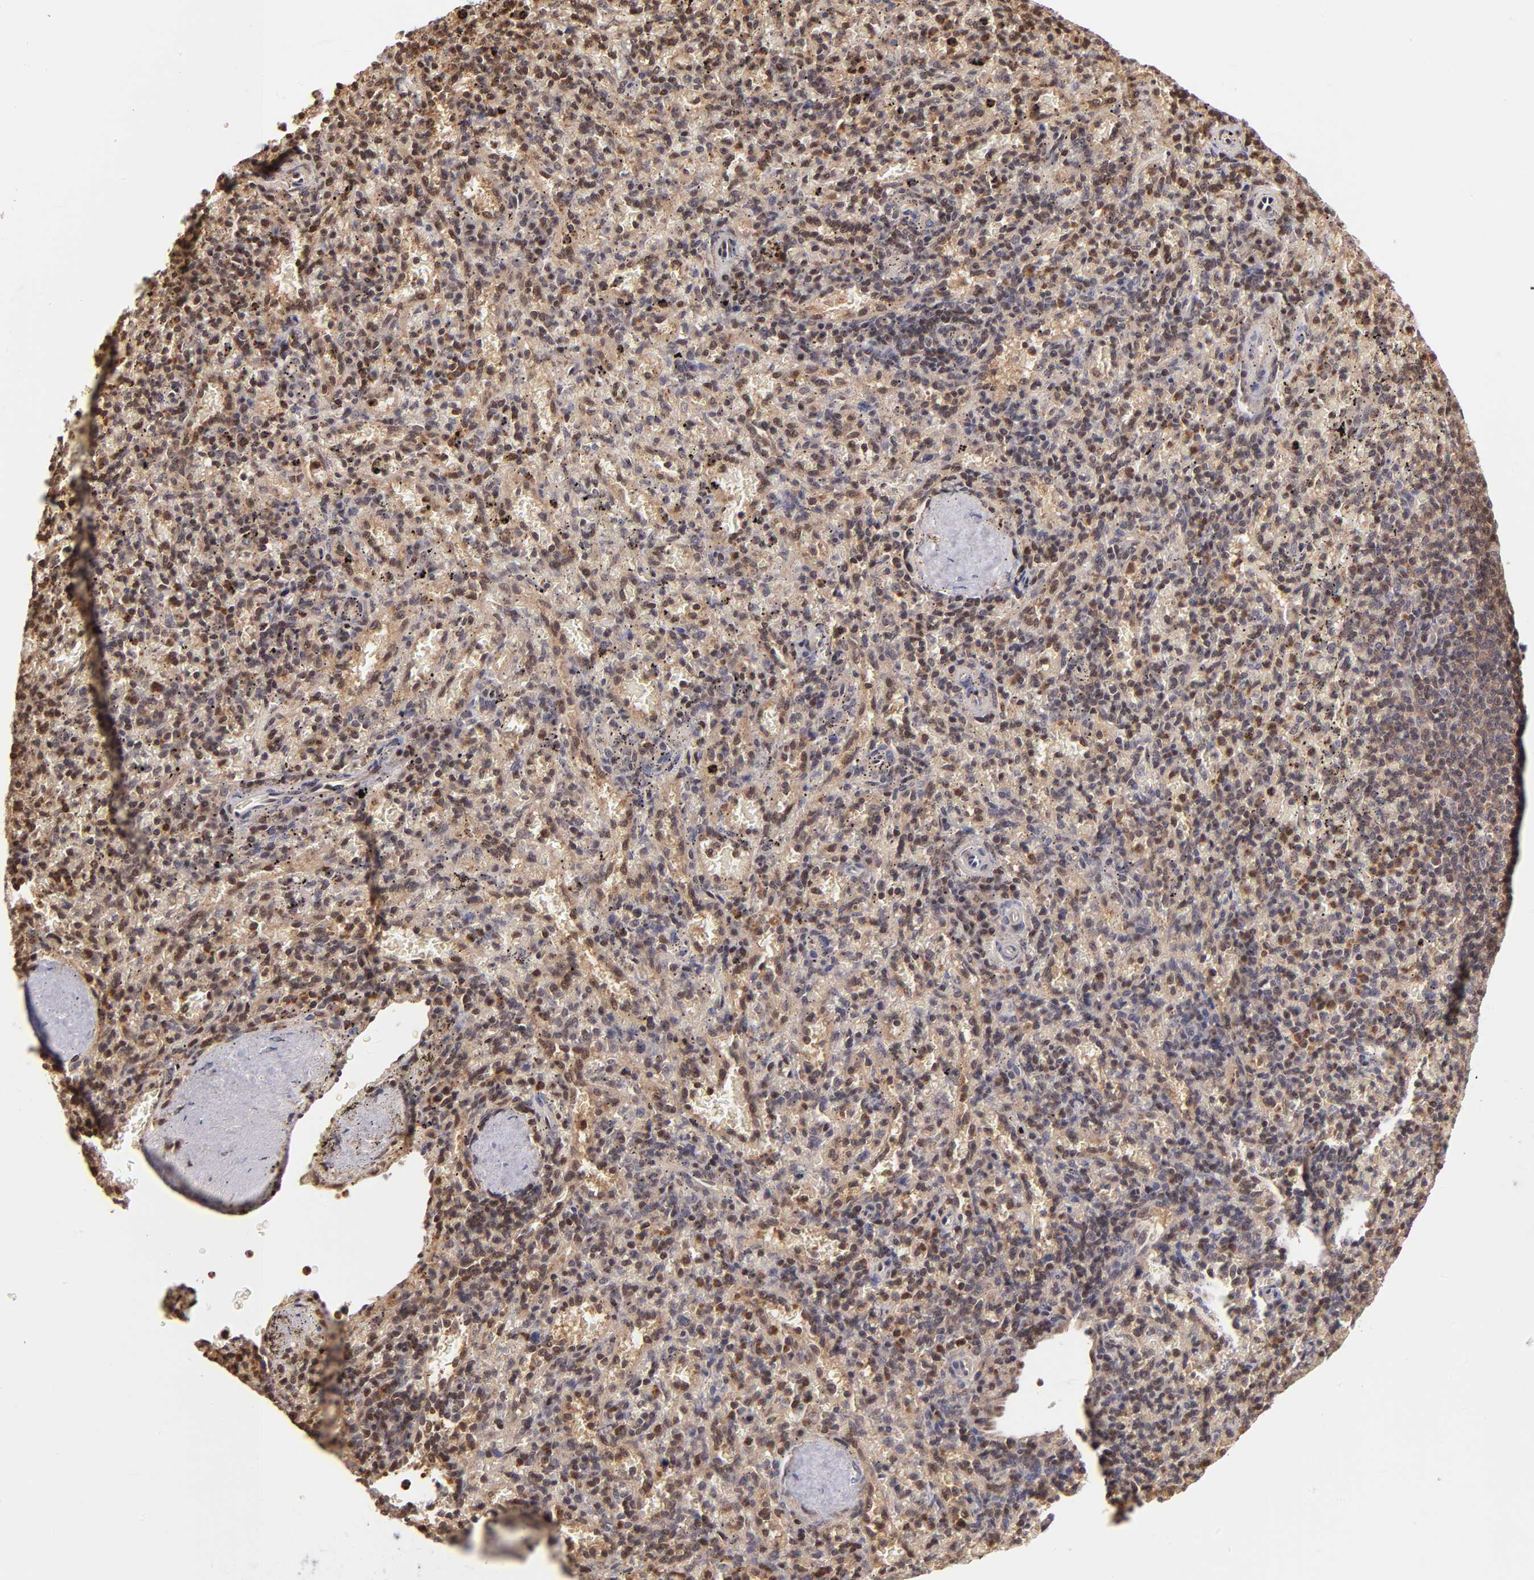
{"staining": {"intensity": "moderate", "quantity": ">75%", "location": "cytoplasmic/membranous,nuclear"}, "tissue": "spleen", "cell_type": "Cells in red pulp", "image_type": "normal", "snomed": [{"axis": "morphology", "description": "Normal tissue, NOS"}, {"axis": "topography", "description": "Spleen"}], "caption": "Unremarkable spleen demonstrates moderate cytoplasmic/membranous,nuclear positivity in about >75% of cells in red pulp.", "gene": "YWHAB", "patient": {"sex": "female", "age": 43}}